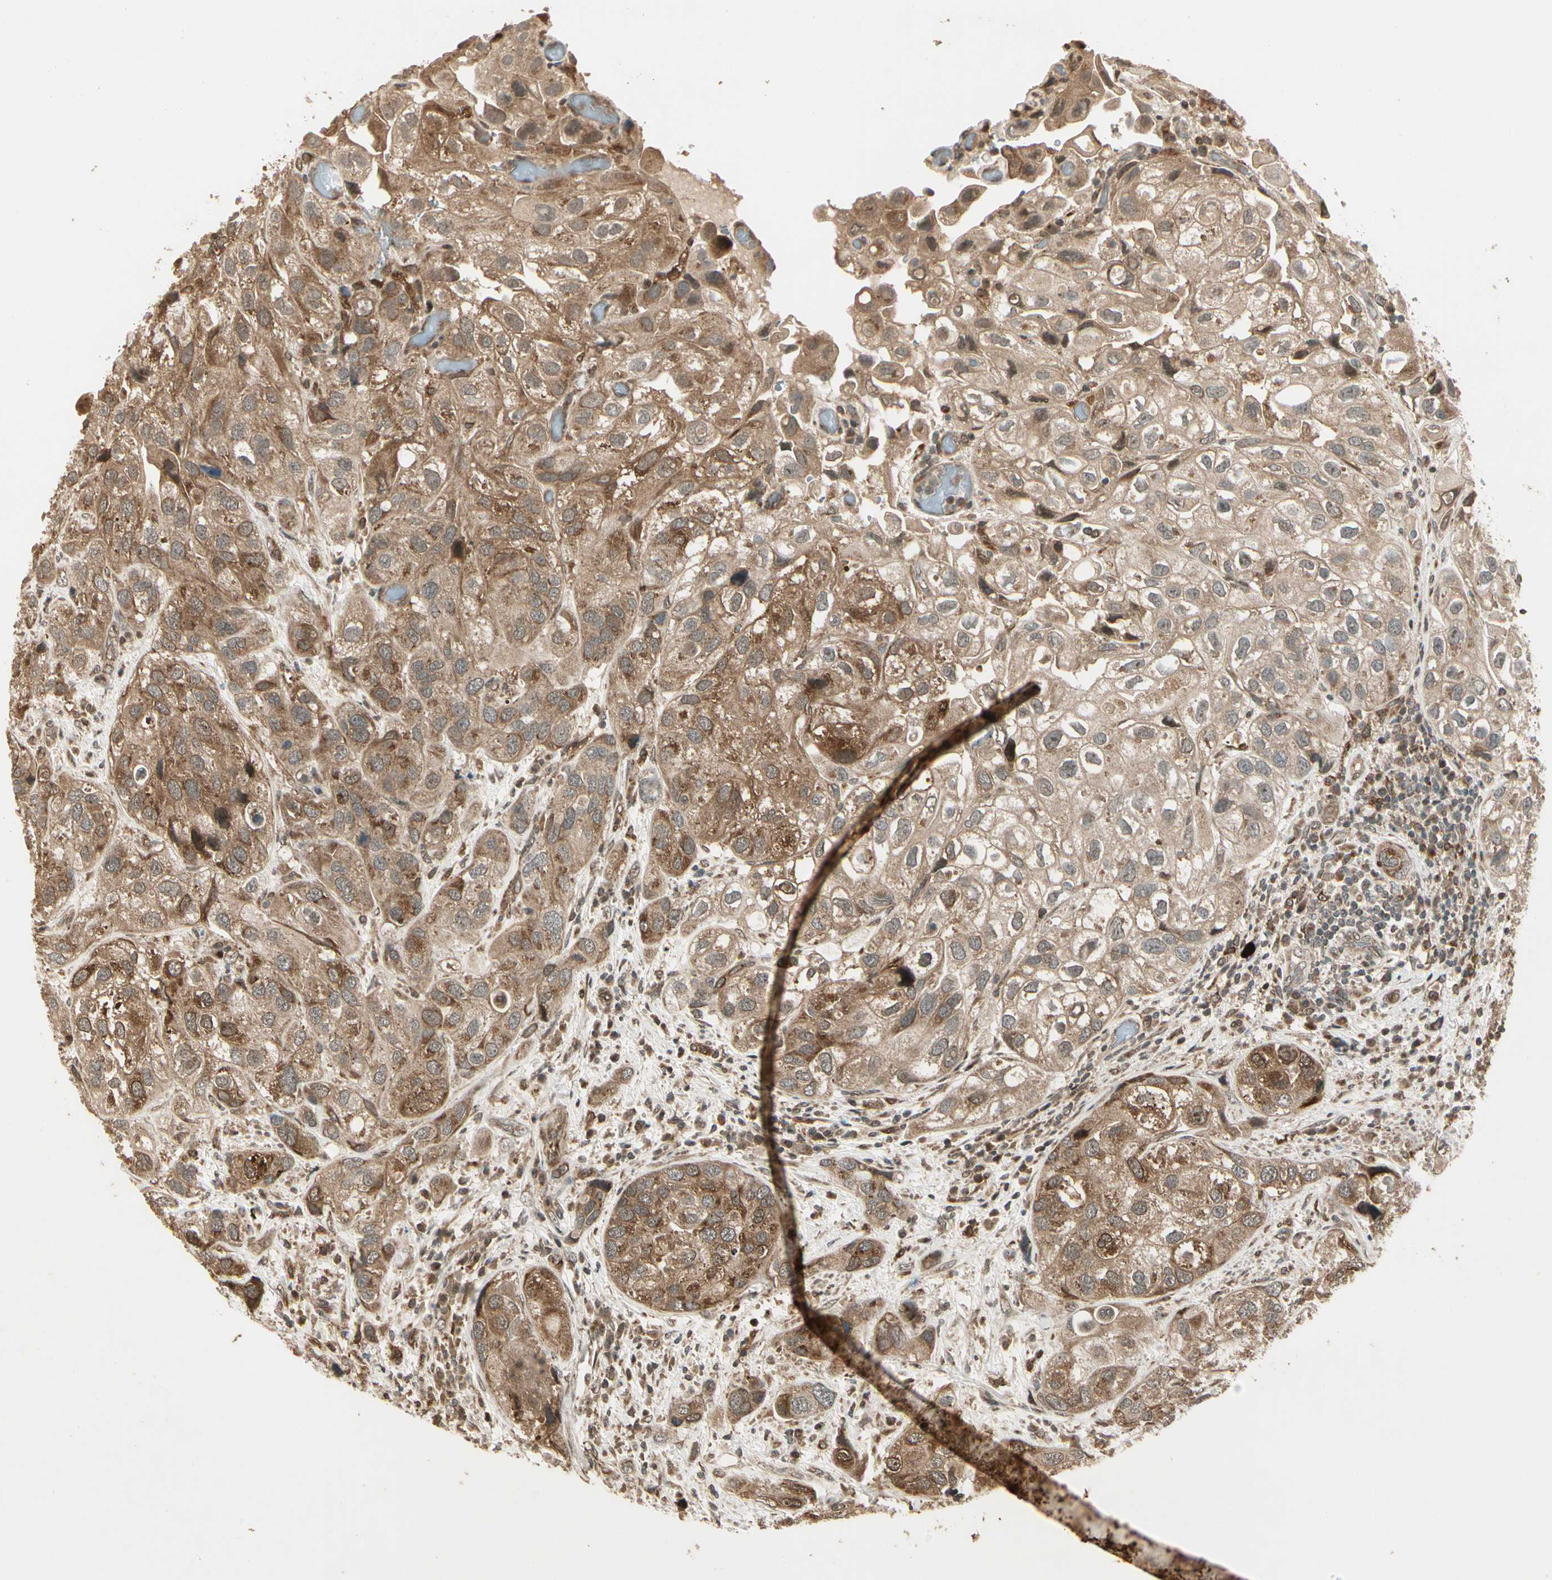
{"staining": {"intensity": "moderate", "quantity": ">75%", "location": "cytoplasmic/membranous"}, "tissue": "urothelial cancer", "cell_type": "Tumor cells", "image_type": "cancer", "snomed": [{"axis": "morphology", "description": "Urothelial carcinoma, High grade"}, {"axis": "topography", "description": "Urinary bladder"}], "caption": "A micrograph of human high-grade urothelial carcinoma stained for a protein reveals moderate cytoplasmic/membranous brown staining in tumor cells.", "gene": "GLUL", "patient": {"sex": "female", "age": 64}}